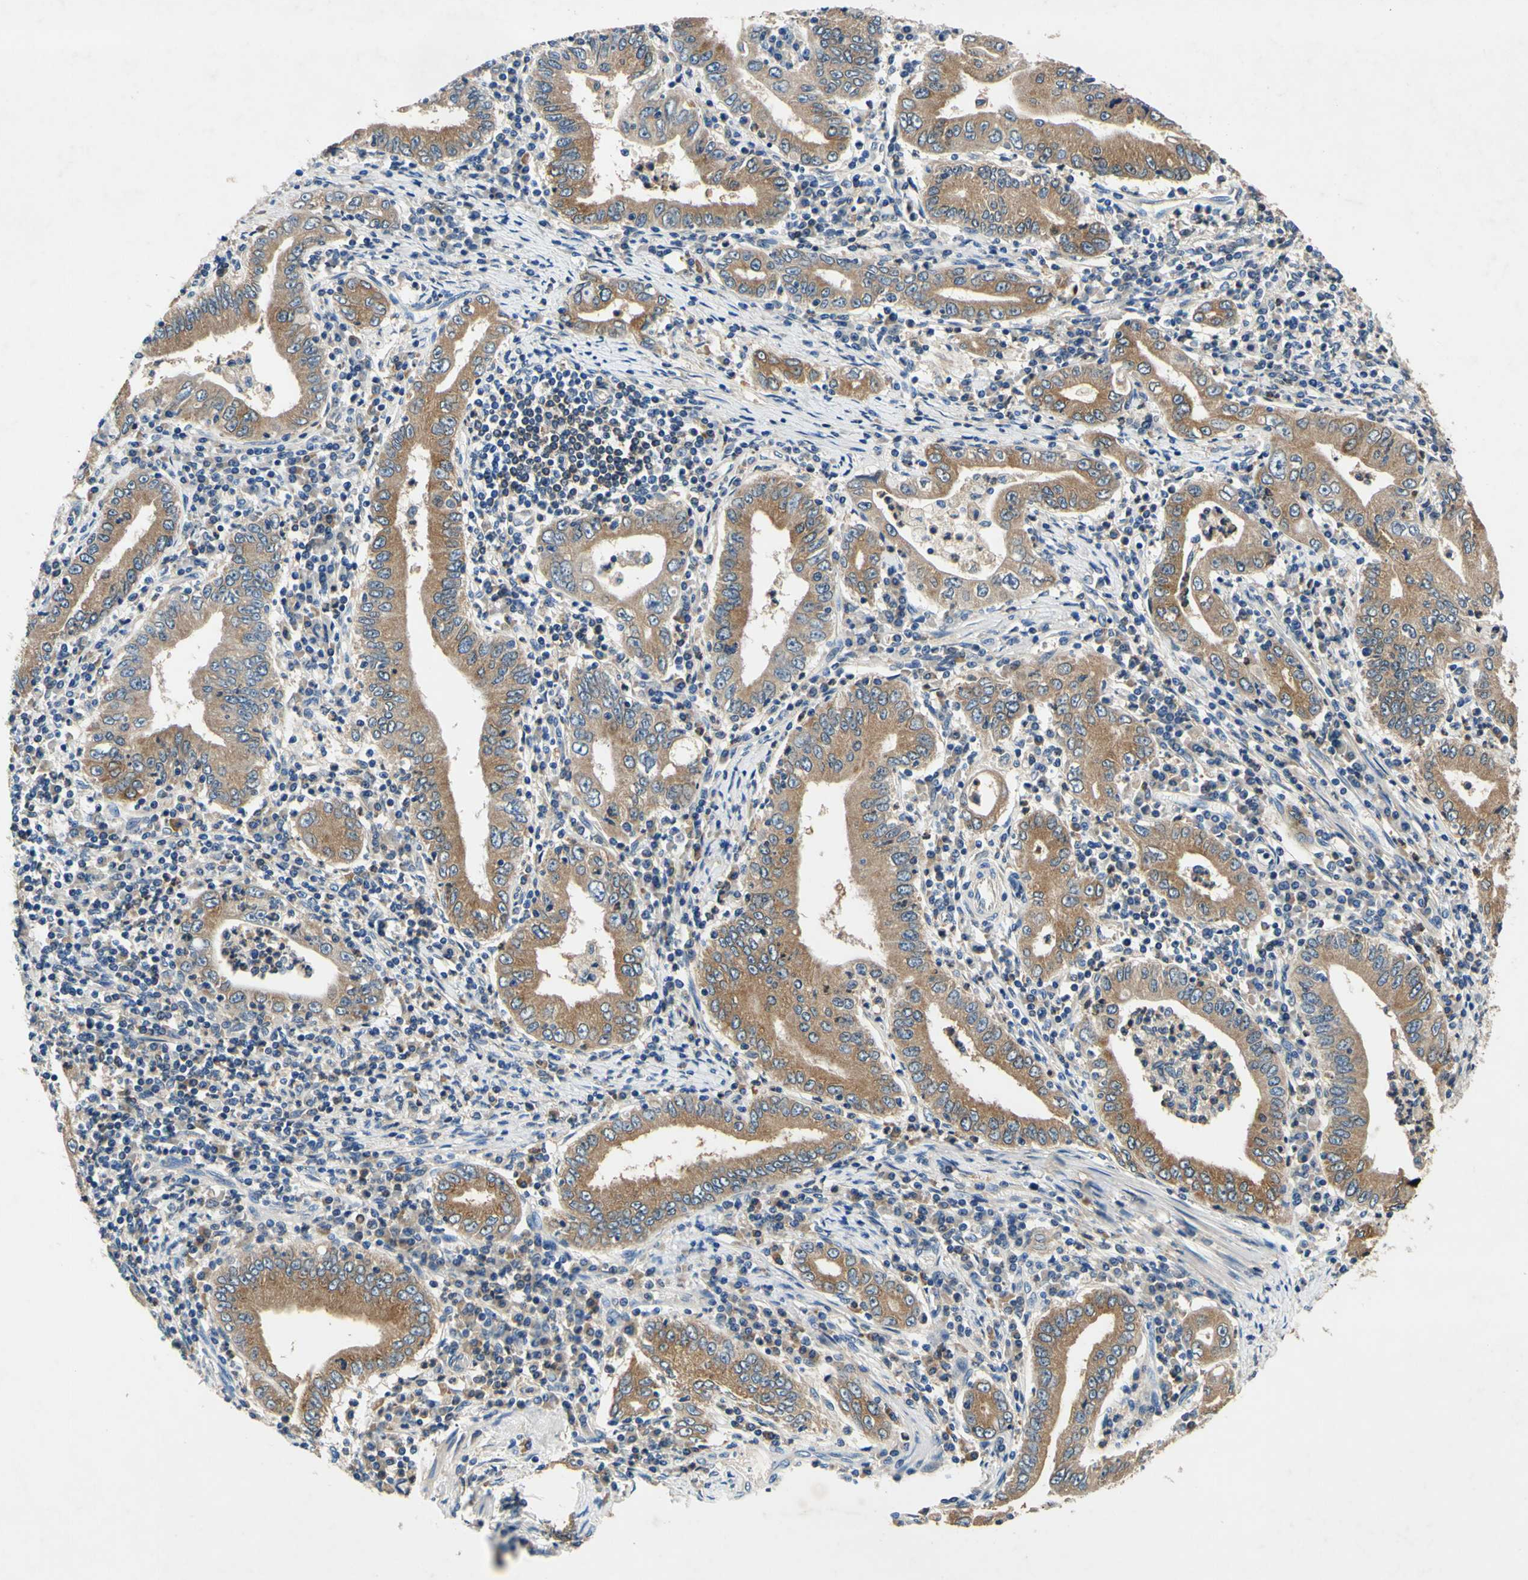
{"staining": {"intensity": "moderate", "quantity": ">75%", "location": "cytoplasmic/membranous"}, "tissue": "stomach cancer", "cell_type": "Tumor cells", "image_type": "cancer", "snomed": [{"axis": "morphology", "description": "Normal tissue, NOS"}, {"axis": "morphology", "description": "Adenocarcinoma, NOS"}, {"axis": "topography", "description": "Esophagus"}, {"axis": "topography", "description": "Stomach, upper"}, {"axis": "topography", "description": "Peripheral nerve tissue"}], "caption": "A medium amount of moderate cytoplasmic/membranous expression is present in approximately >75% of tumor cells in adenocarcinoma (stomach) tissue. (DAB IHC with brightfield microscopy, high magnification).", "gene": "PLA2G4A", "patient": {"sex": "male", "age": 62}}